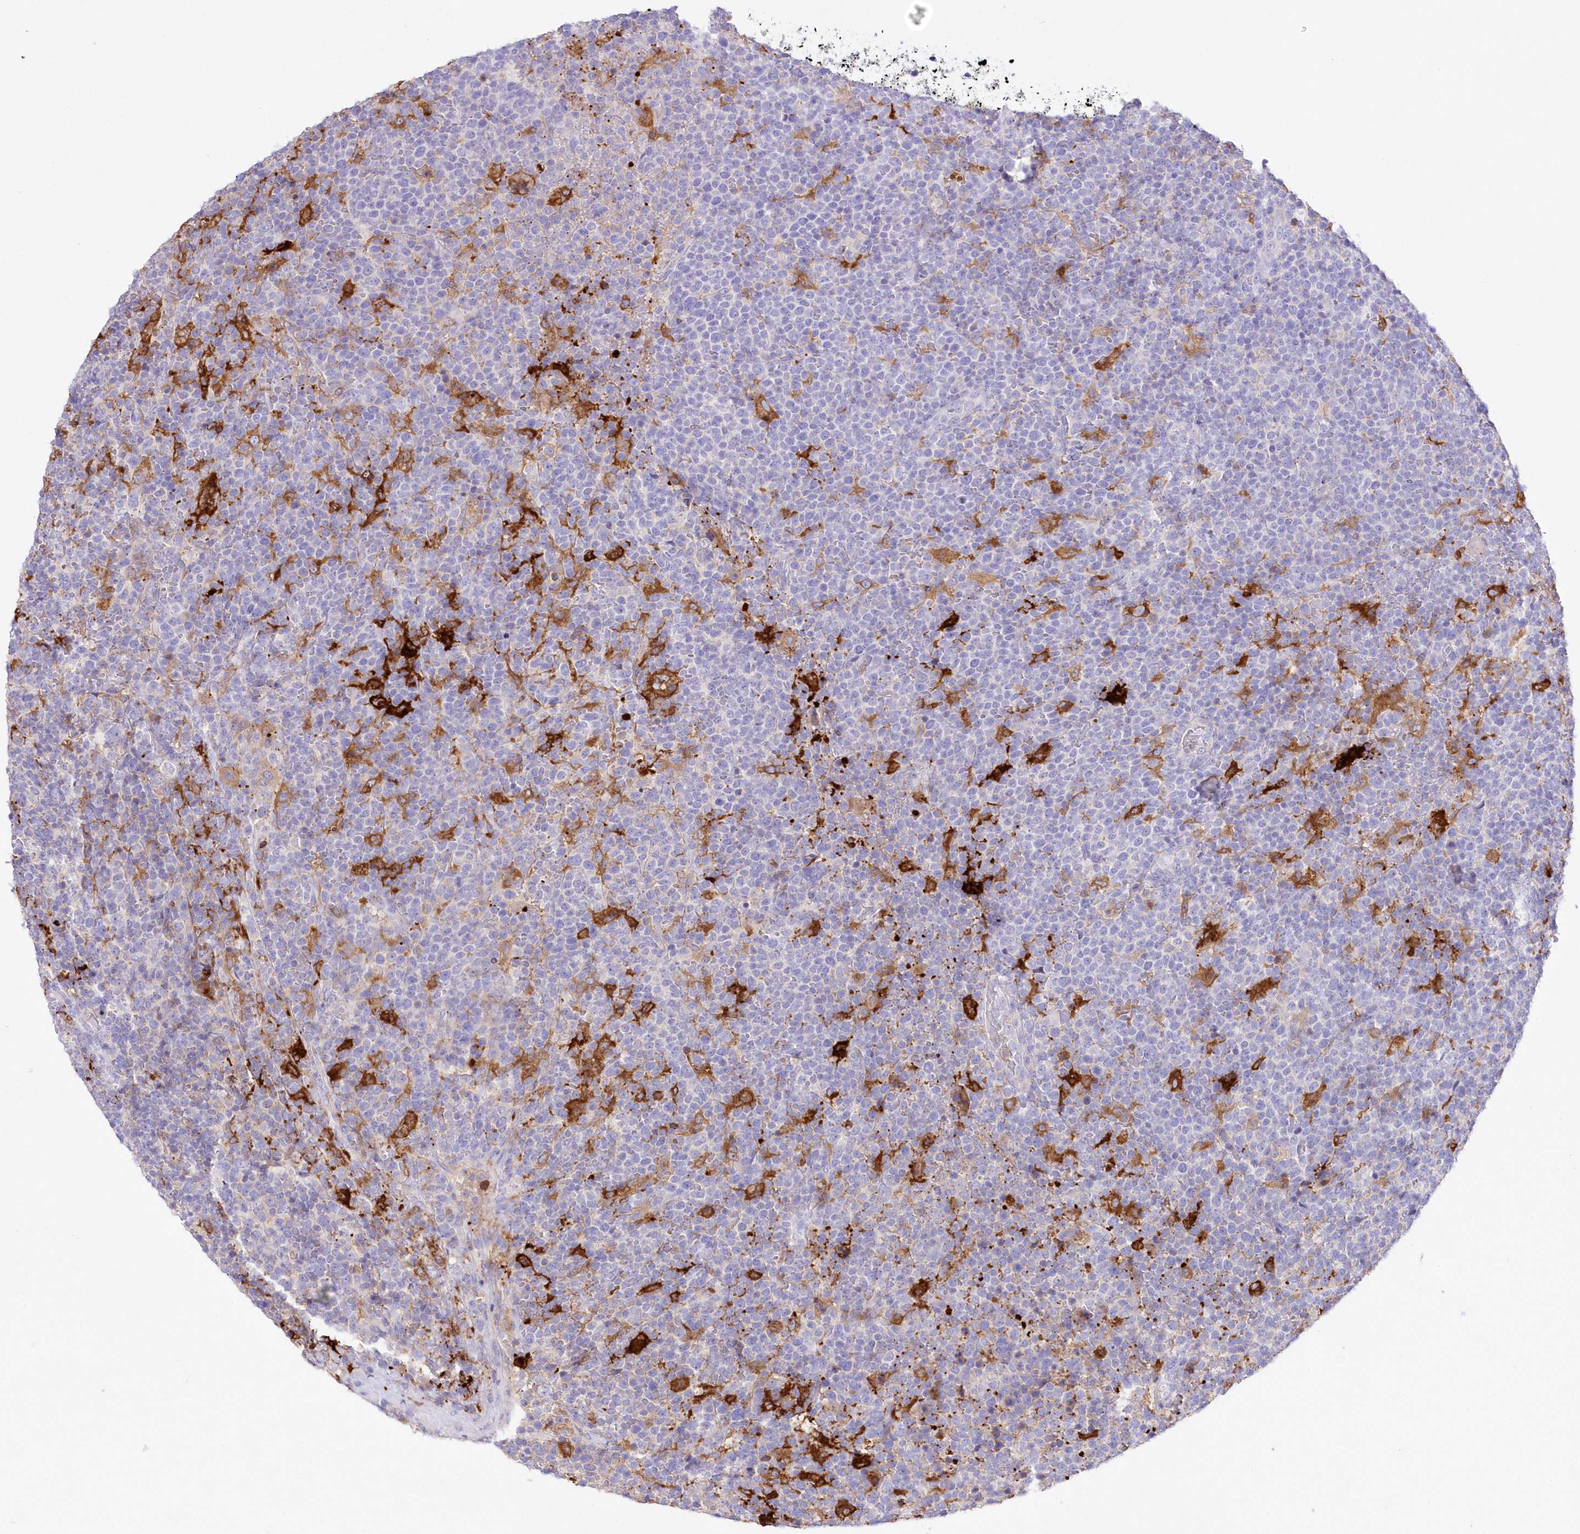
{"staining": {"intensity": "moderate", "quantity": "<25%", "location": "cytoplasmic/membranous"}, "tissue": "lymphoma", "cell_type": "Tumor cells", "image_type": "cancer", "snomed": [{"axis": "morphology", "description": "Malignant lymphoma, non-Hodgkin's type, High grade"}, {"axis": "topography", "description": "Lymph node"}], "caption": "This histopathology image shows IHC staining of lymphoma, with low moderate cytoplasmic/membranous positivity in approximately <25% of tumor cells.", "gene": "DNAJC19", "patient": {"sex": "male", "age": 61}}